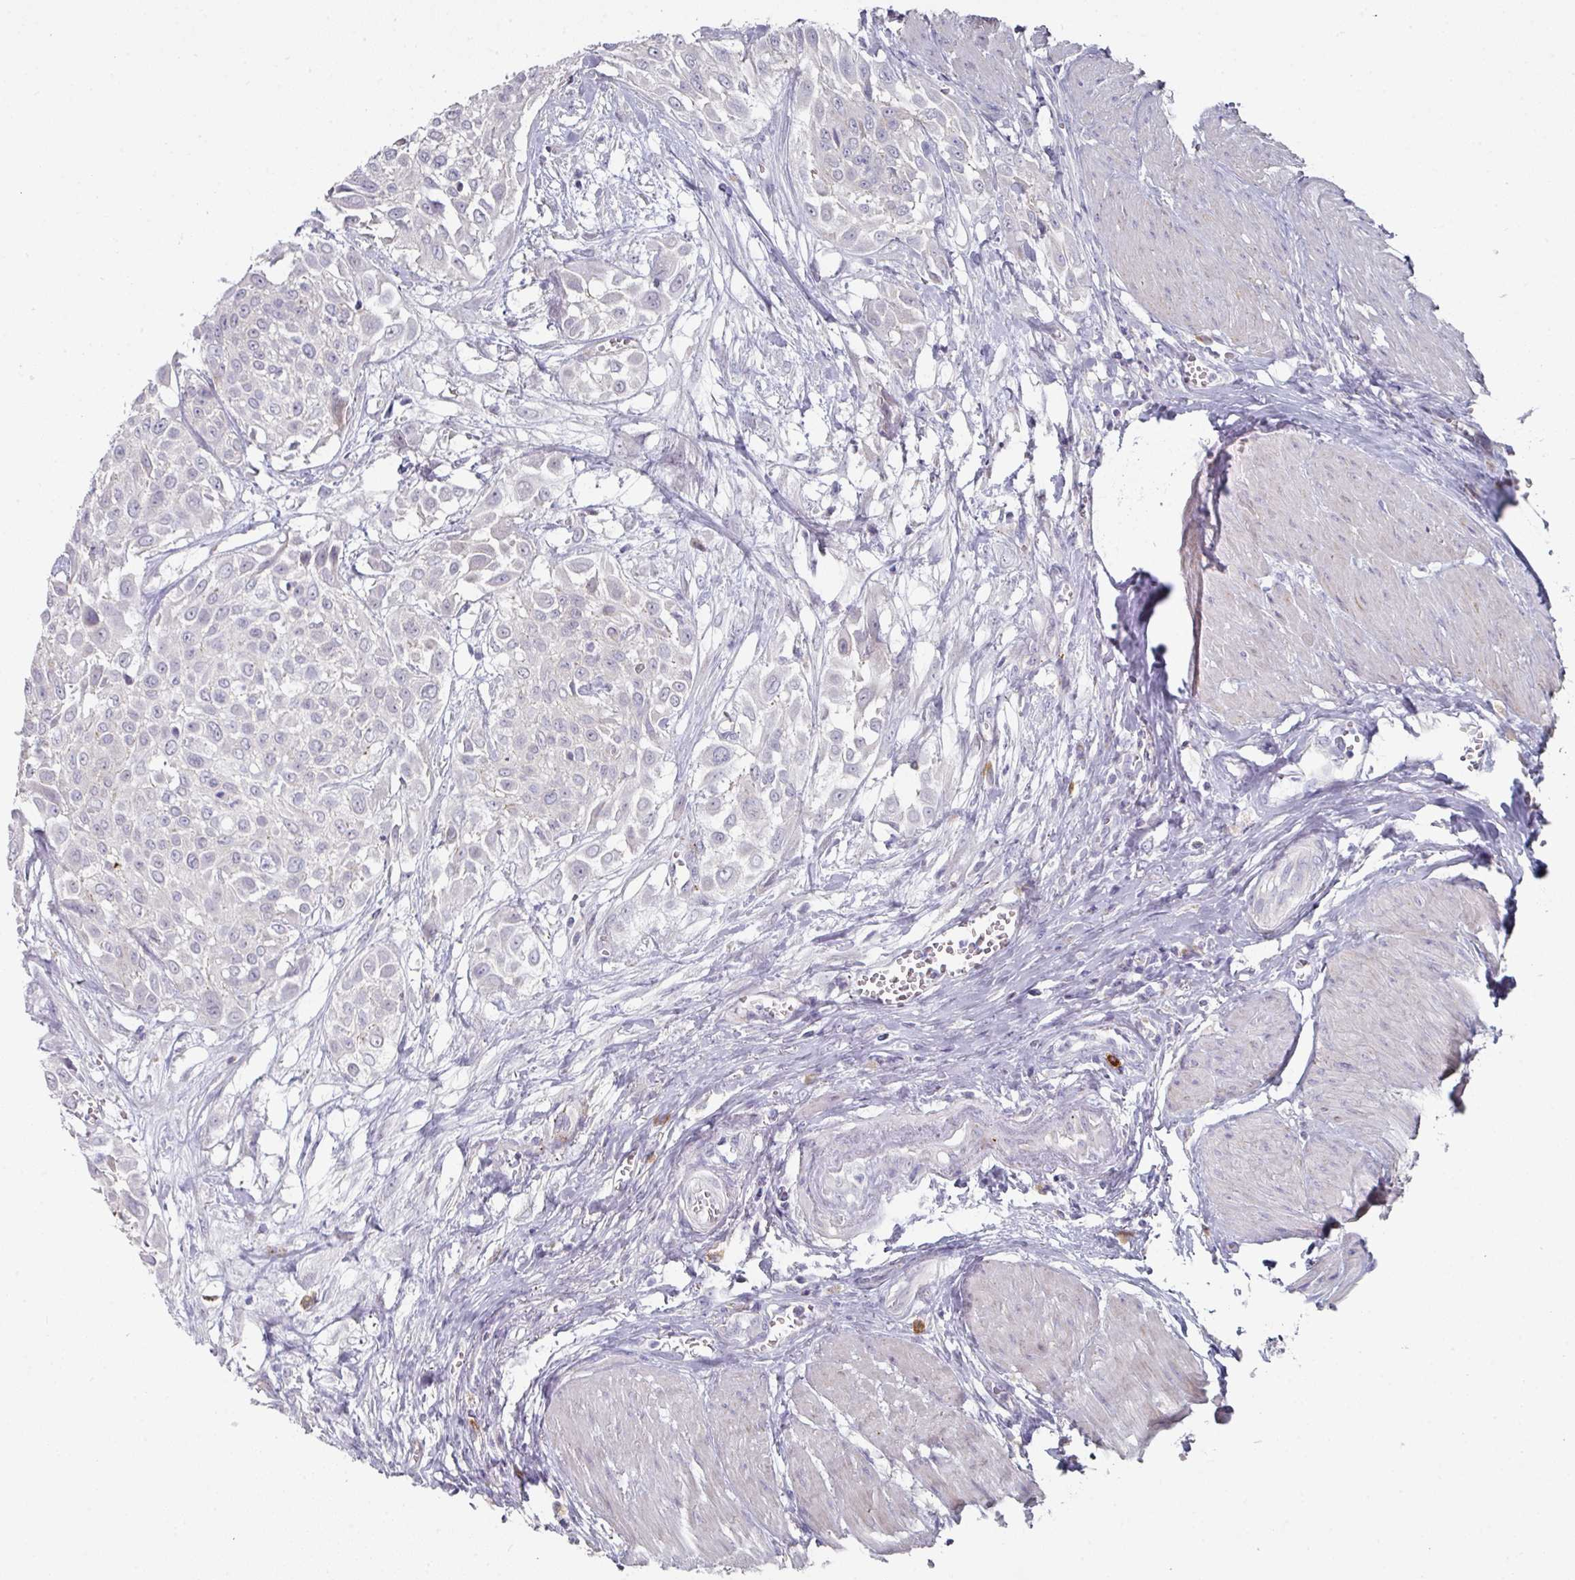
{"staining": {"intensity": "negative", "quantity": "none", "location": "none"}, "tissue": "urothelial cancer", "cell_type": "Tumor cells", "image_type": "cancer", "snomed": [{"axis": "morphology", "description": "Urothelial carcinoma, High grade"}, {"axis": "topography", "description": "Urinary bladder"}], "caption": "Tumor cells are negative for brown protein staining in urothelial cancer. The staining is performed using DAB brown chromogen with nuclei counter-stained in using hematoxylin.", "gene": "NT5C1A", "patient": {"sex": "male", "age": 57}}